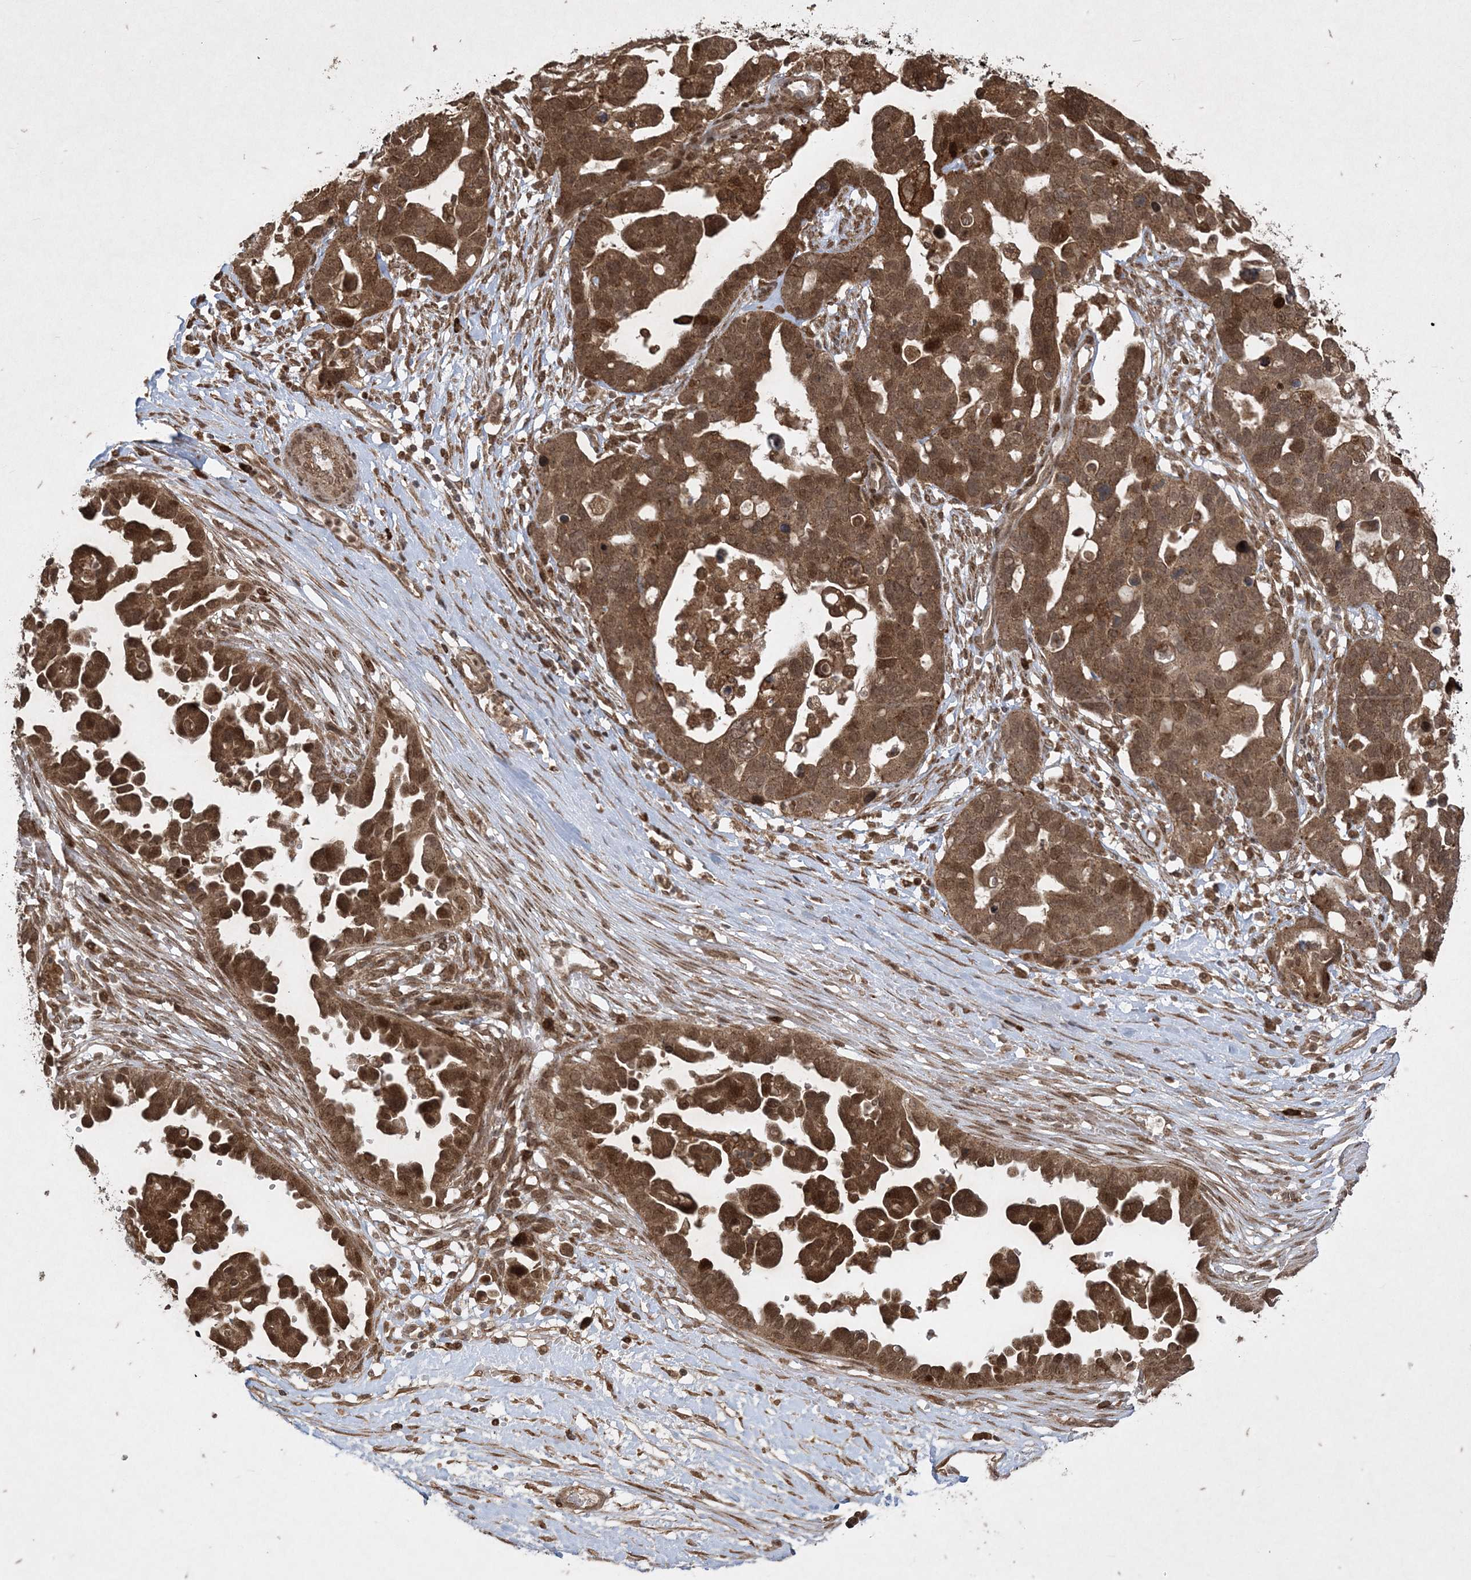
{"staining": {"intensity": "moderate", "quantity": ">75%", "location": "cytoplasmic/membranous,nuclear"}, "tissue": "ovarian cancer", "cell_type": "Tumor cells", "image_type": "cancer", "snomed": [{"axis": "morphology", "description": "Cystadenocarcinoma, serous, NOS"}, {"axis": "topography", "description": "Ovary"}], "caption": "A medium amount of moderate cytoplasmic/membranous and nuclear staining is identified in approximately >75% of tumor cells in ovarian cancer (serous cystadenocarcinoma) tissue. Ihc stains the protein in brown and the nuclei are stained blue.", "gene": "RRAS", "patient": {"sex": "female", "age": 54}}